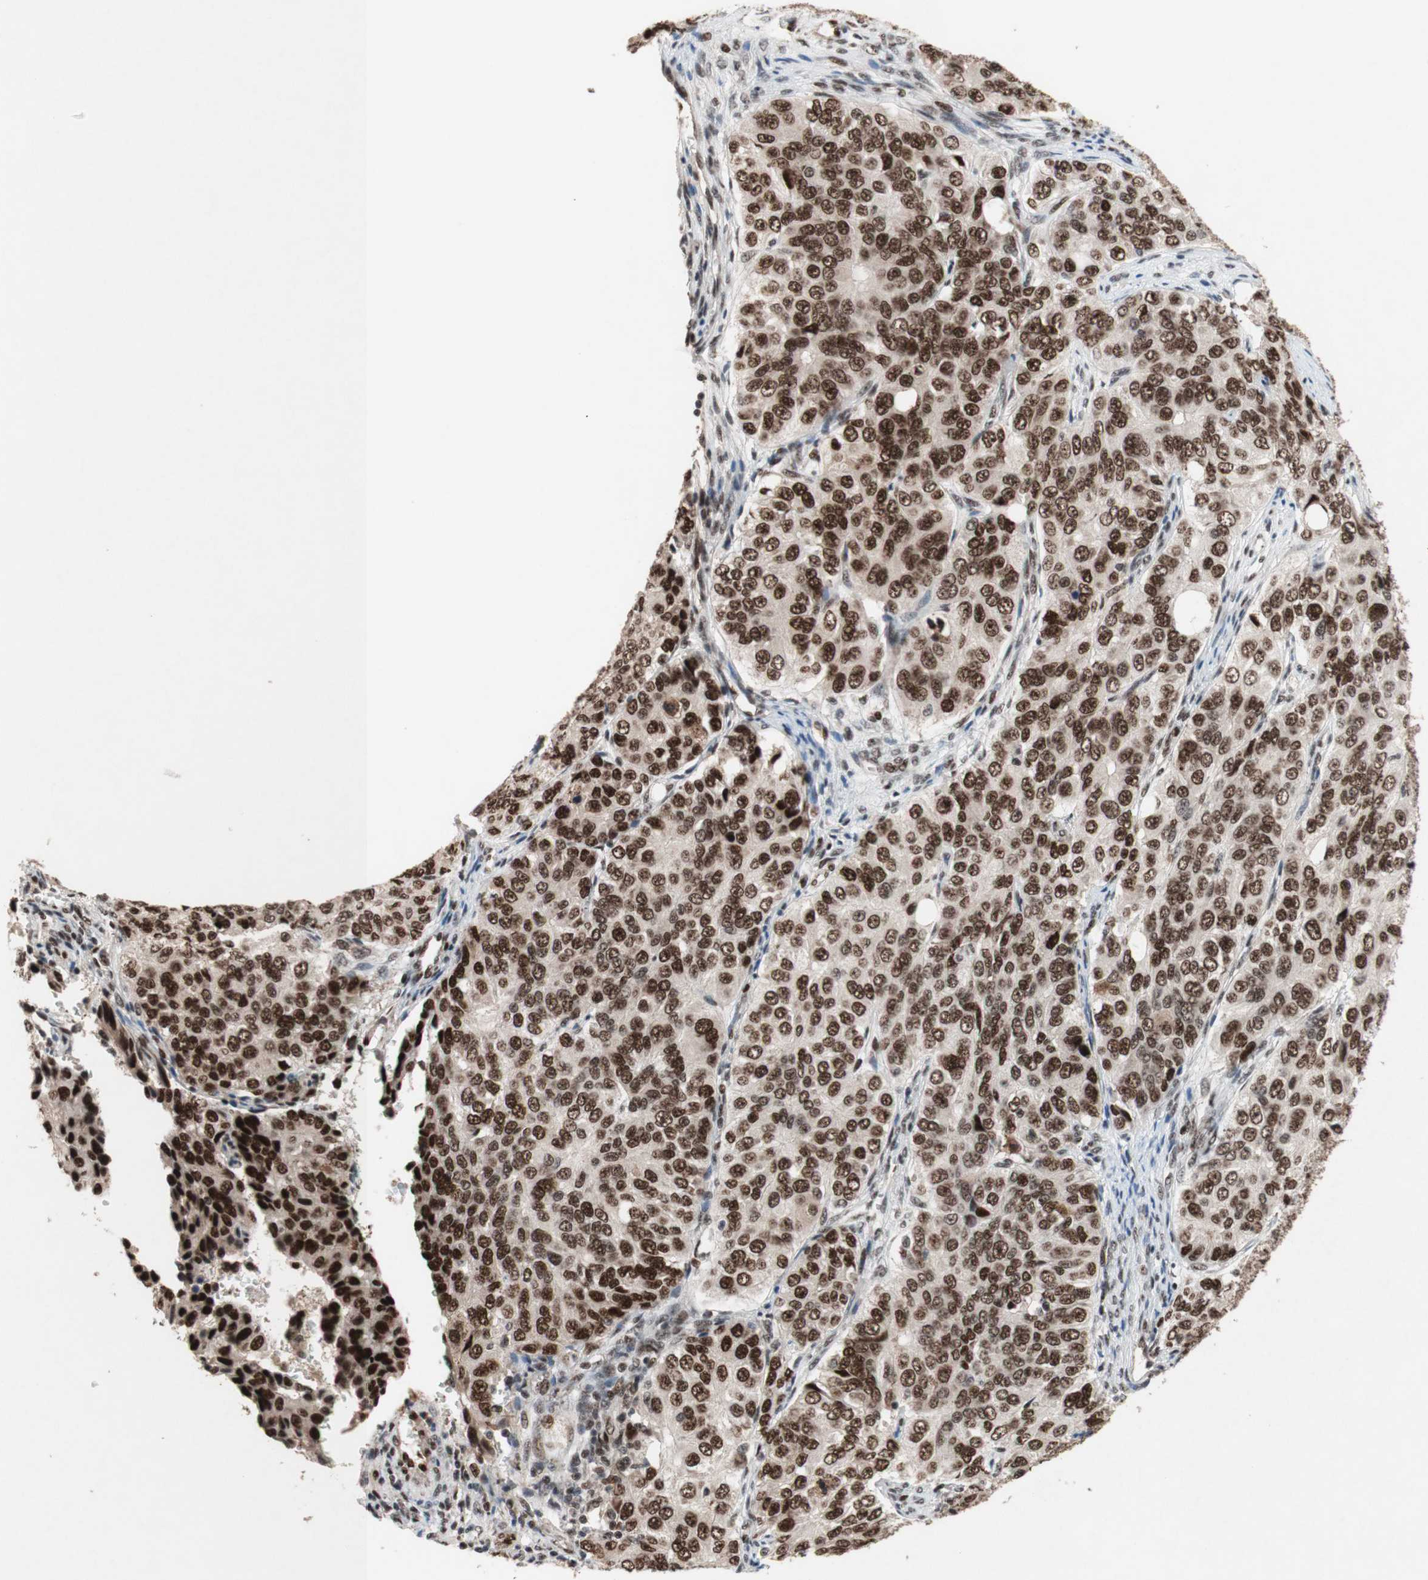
{"staining": {"intensity": "moderate", "quantity": ">75%", "location": "nuclear"}, "tissue": "ovarian cancer", "cell_type": "Tumor cells", "image_type": "cancer", "snomed": [{"axis": "morphology", "description": "Carcinoma, endometroid"}, {"axis": "topography", "description": "Ovary"}], "caption": "Approximately >75% of tumor cells in ovarian endometroid carcinoma demonstrate moderate nuclear protein staining as visualized by brown immunohistochemical staining.", "gene": "TLE1", "patient": {"sex": "female", "age": 51}}